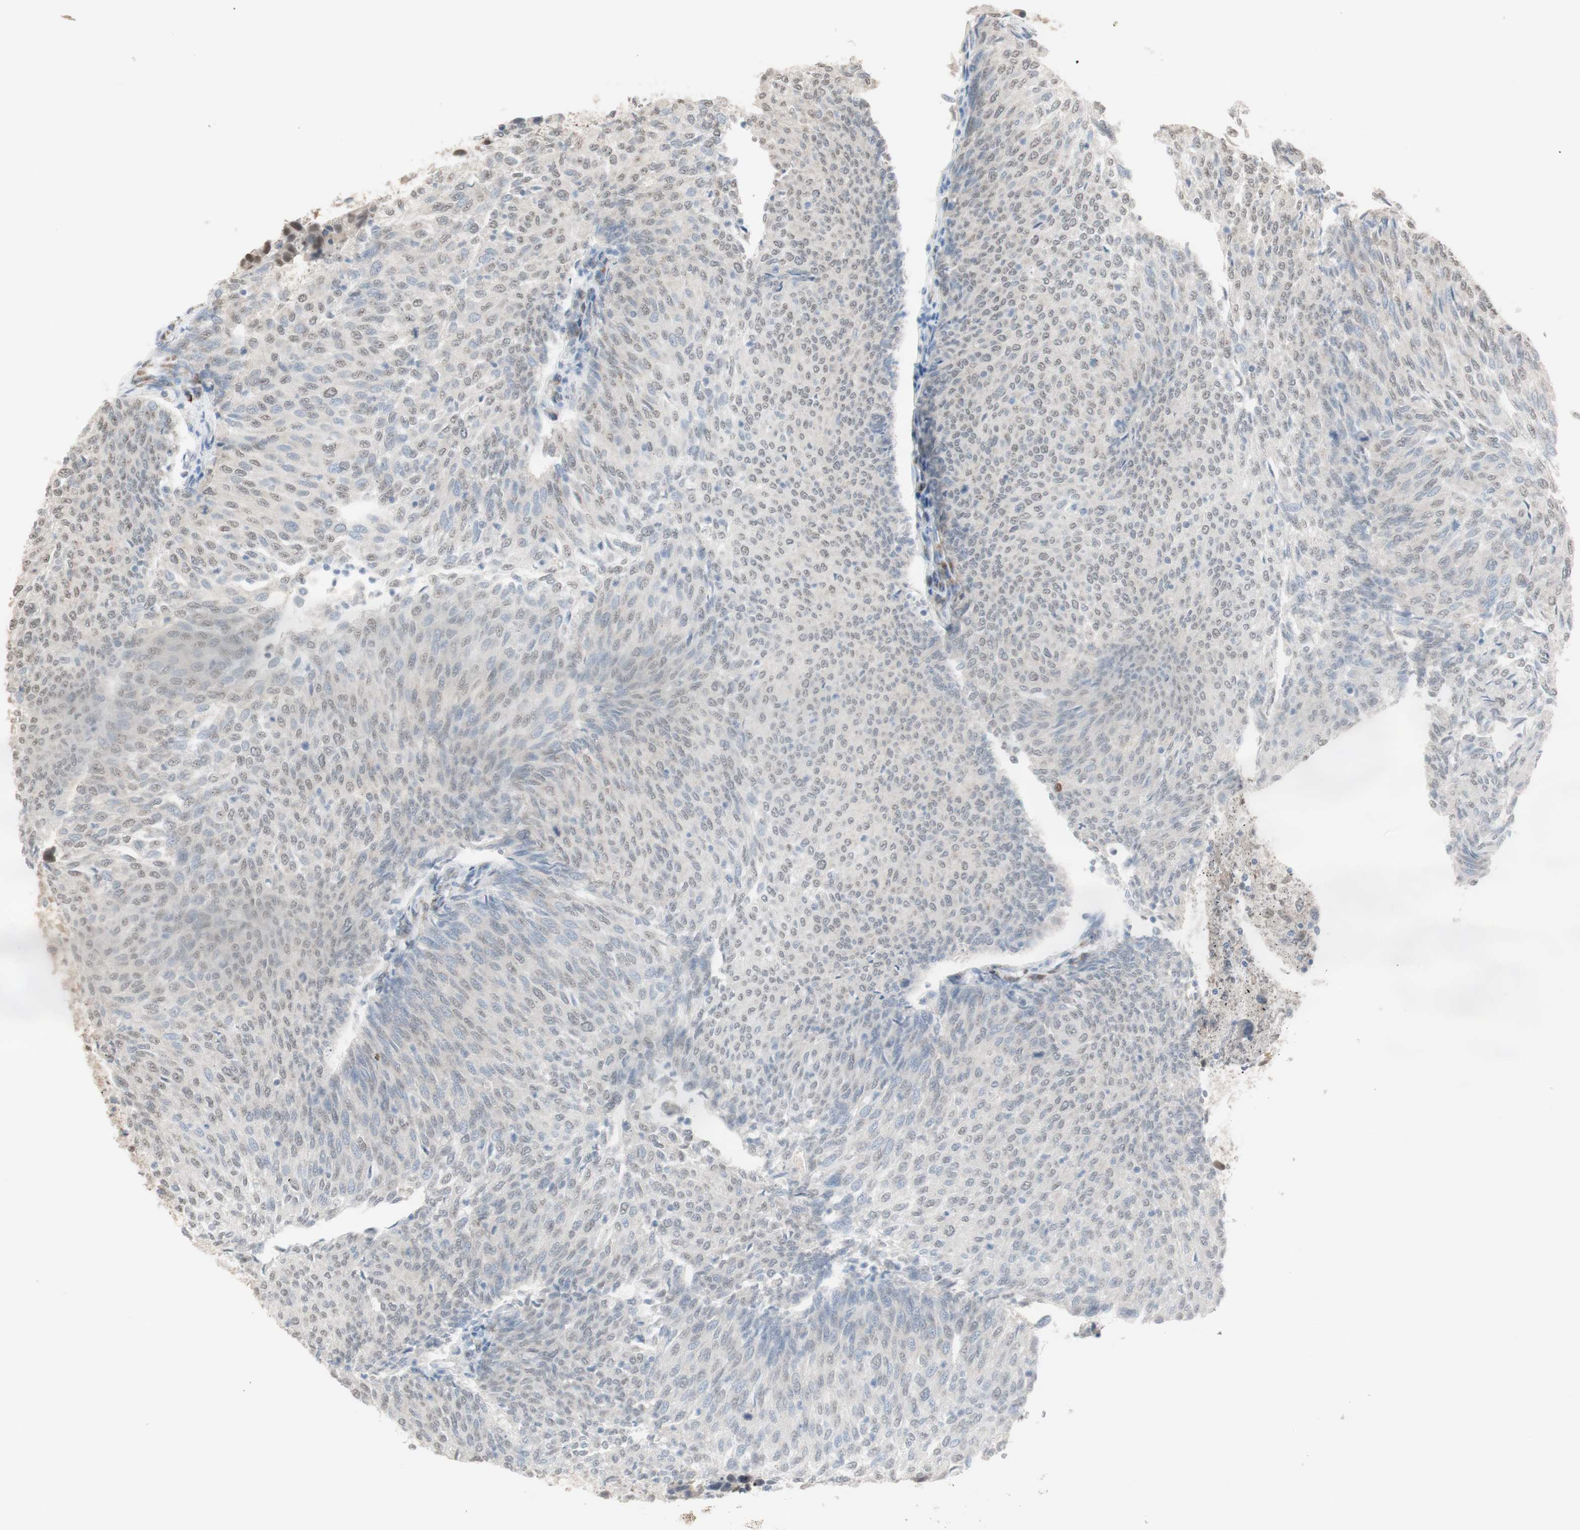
{"staining": {"intensity": "negative", "quantity": "none", "location": "none"}, "tissue": "urothelial cancer", "cell_type": "Tumor cells", "image_type": "cancer", "snomed": [{"axis": "morphology", "description": "Urothelial carcinoma, Low grade"}, {"axis": "topography", "description": "Urinary bladder"}], "caption": "IHC of low-grade urothelial carcinoma exhibits no positivity in tumor cells.", "gene": "MUC3A", "patient": {"sex": "female", "age": 79}}